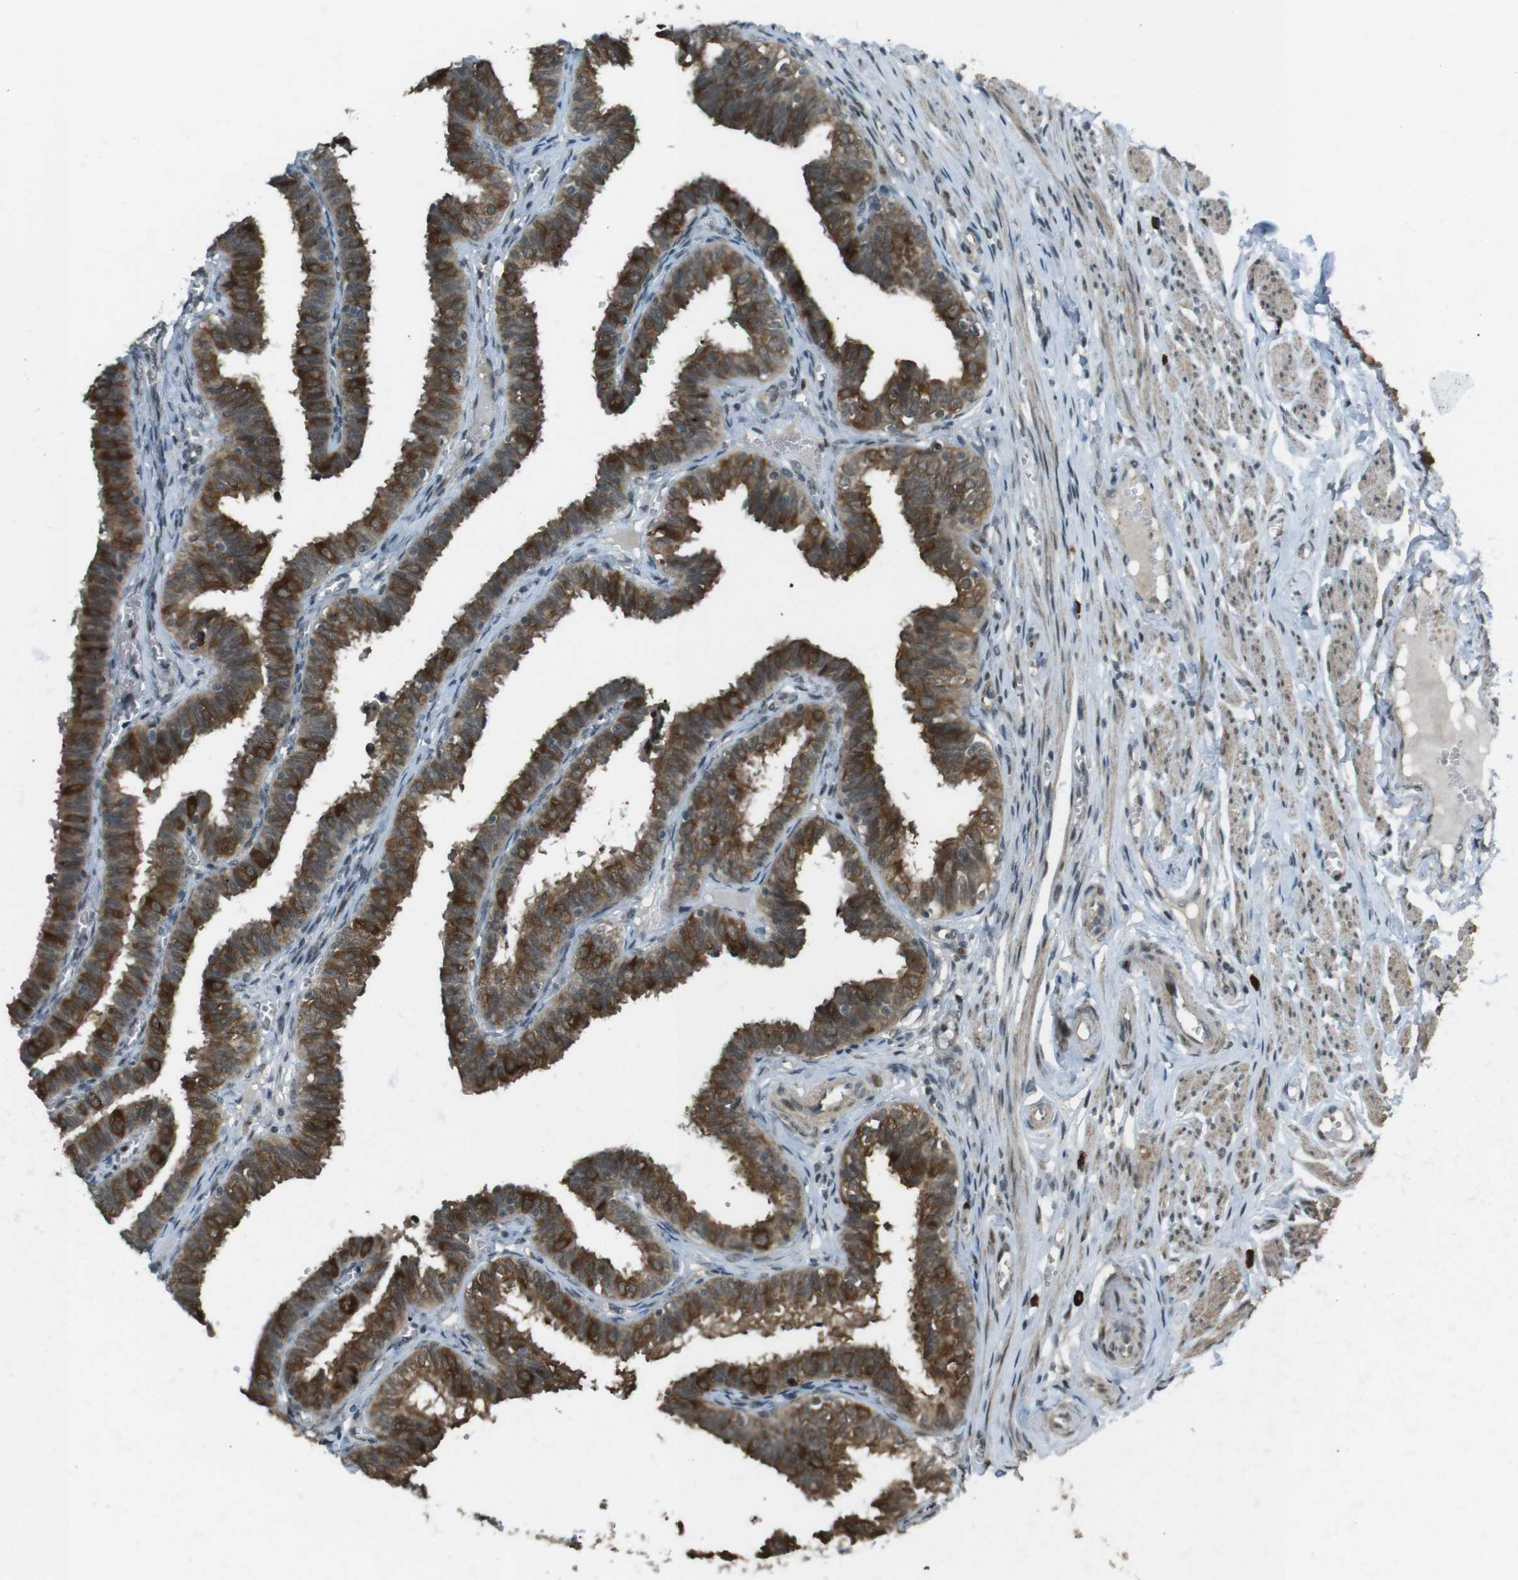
{"staining": {"intensity": "moderate", "quantity": ">75%", "location": "cytoplasmic/membranous,nuclear"}, "tissue": "fallopian tube", "cell_type": "Glandular cells", "image_type": "normal", "snomed": [{"axis": "morphology", "description": "Normal tissue, NOS"}, {"axis": "topography", "description": "Fallopian tube"}], "caption": "Glandular cells reveal medium levels of moderate cytoplasmic/membranous,nuclear expression in approximately >75% of cells in unremarkable fallopian tube. (DAB (3,3'-diaminobenzidine) = brown stain, brightfield microscopy at high magnification).", "gene": "SLITRK5", "patient": {"sex": "female", "age": 46}}